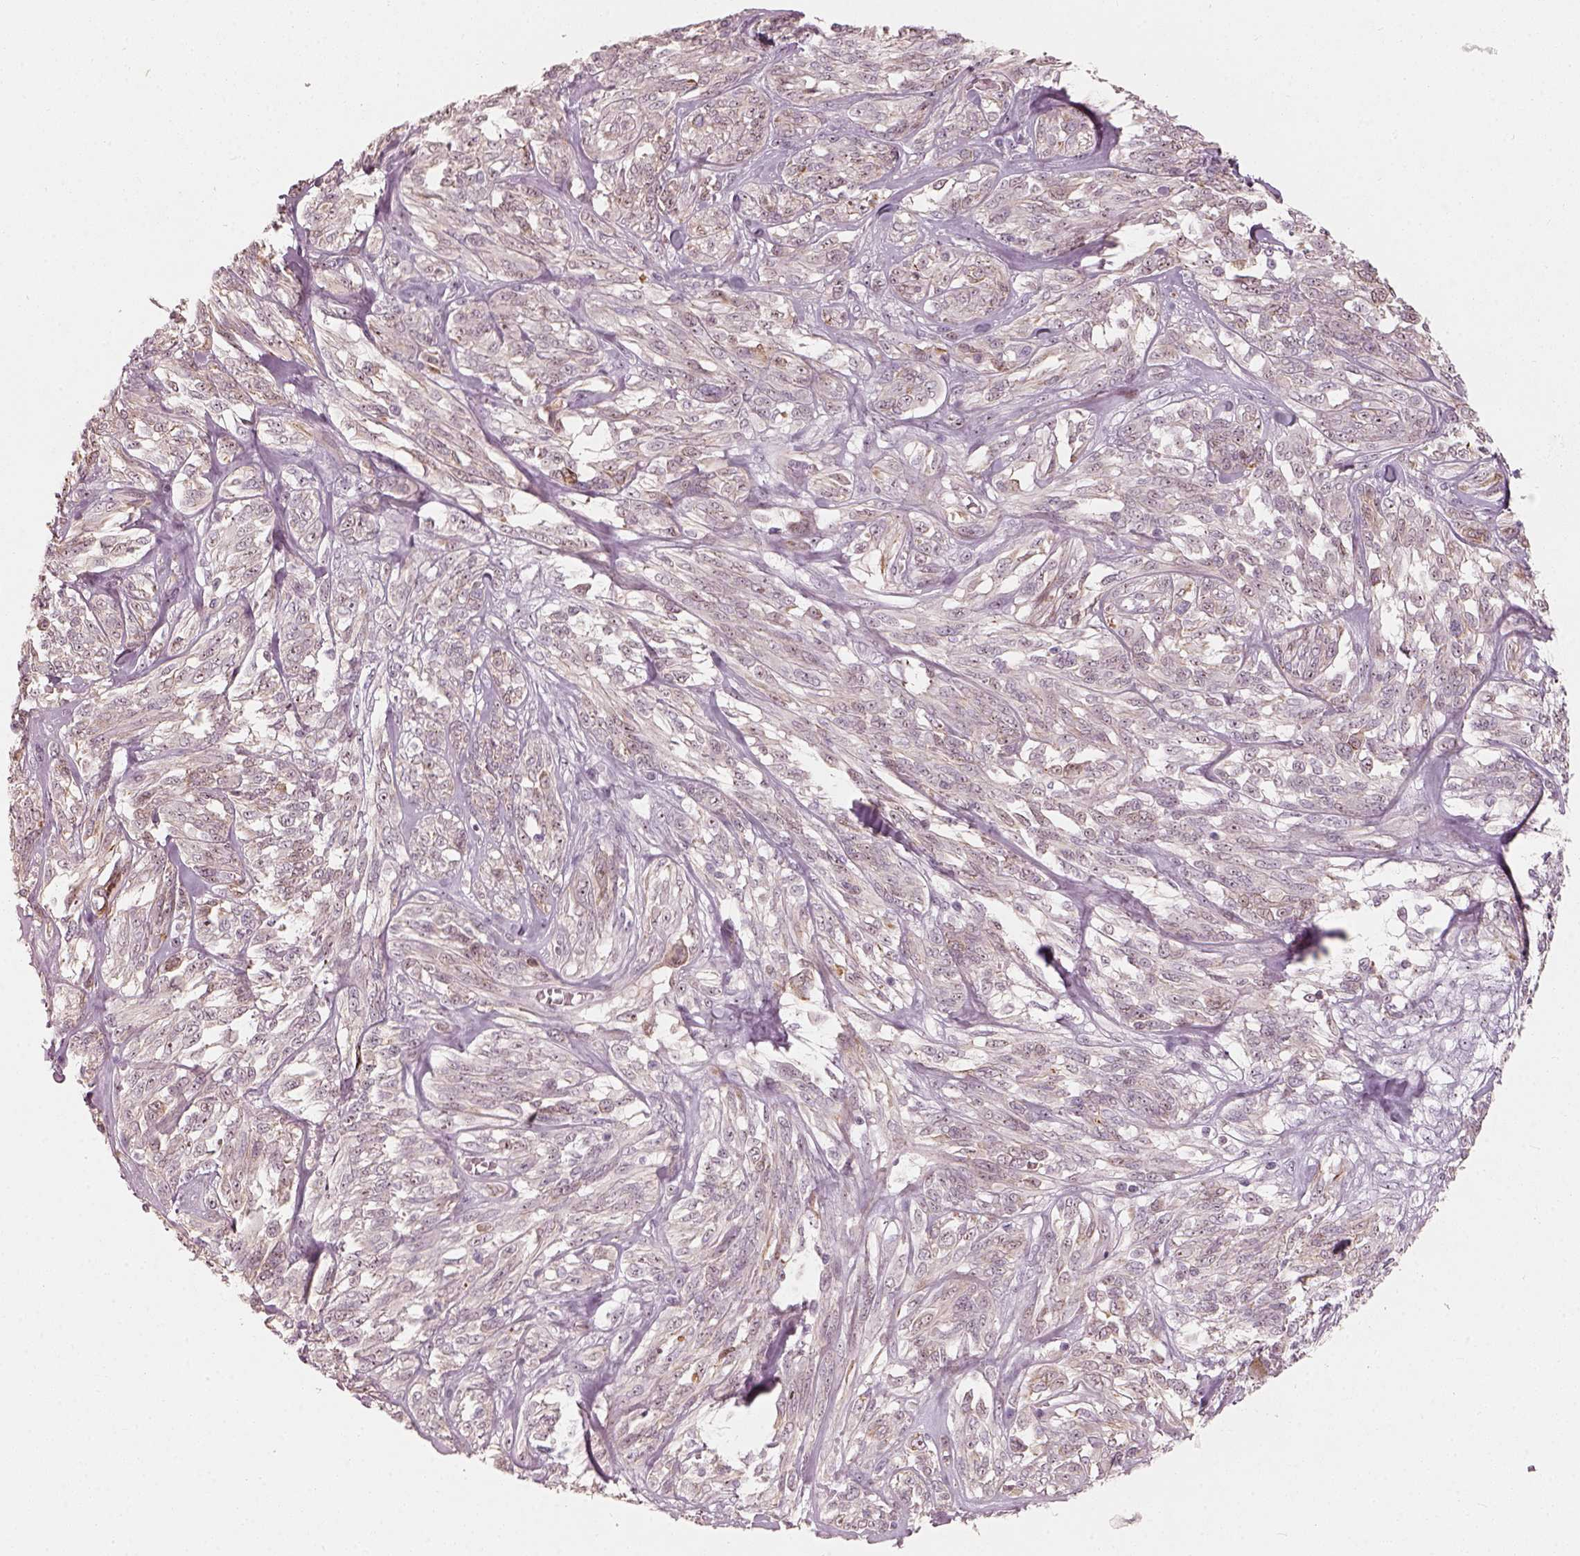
{"staining": {"intensity": "weak", "quantity": ">75%", "location": "cytoplasmic/membranous"}, "tissue": "melanoma", "cell_type": "Tumor cells", "image_type": "cancer", "snomed": [{"axis": "morphology", "description": "Malignant melanoma, NOS"}, {"axis": "topography", "description": "Skin"}], "caption": "Immunohistochemical staining of malignant melanoma demonstrates weak cytoplasmic/membranous protein expression in approximately >75% of tumor cells. The protein of interest is stained brown, and the nuclei are stained in blue (DAB IHC with brightfield microscopy, high magnification).", "gene": "CDS1", "patient": {"sex": "female", "age": 91}}